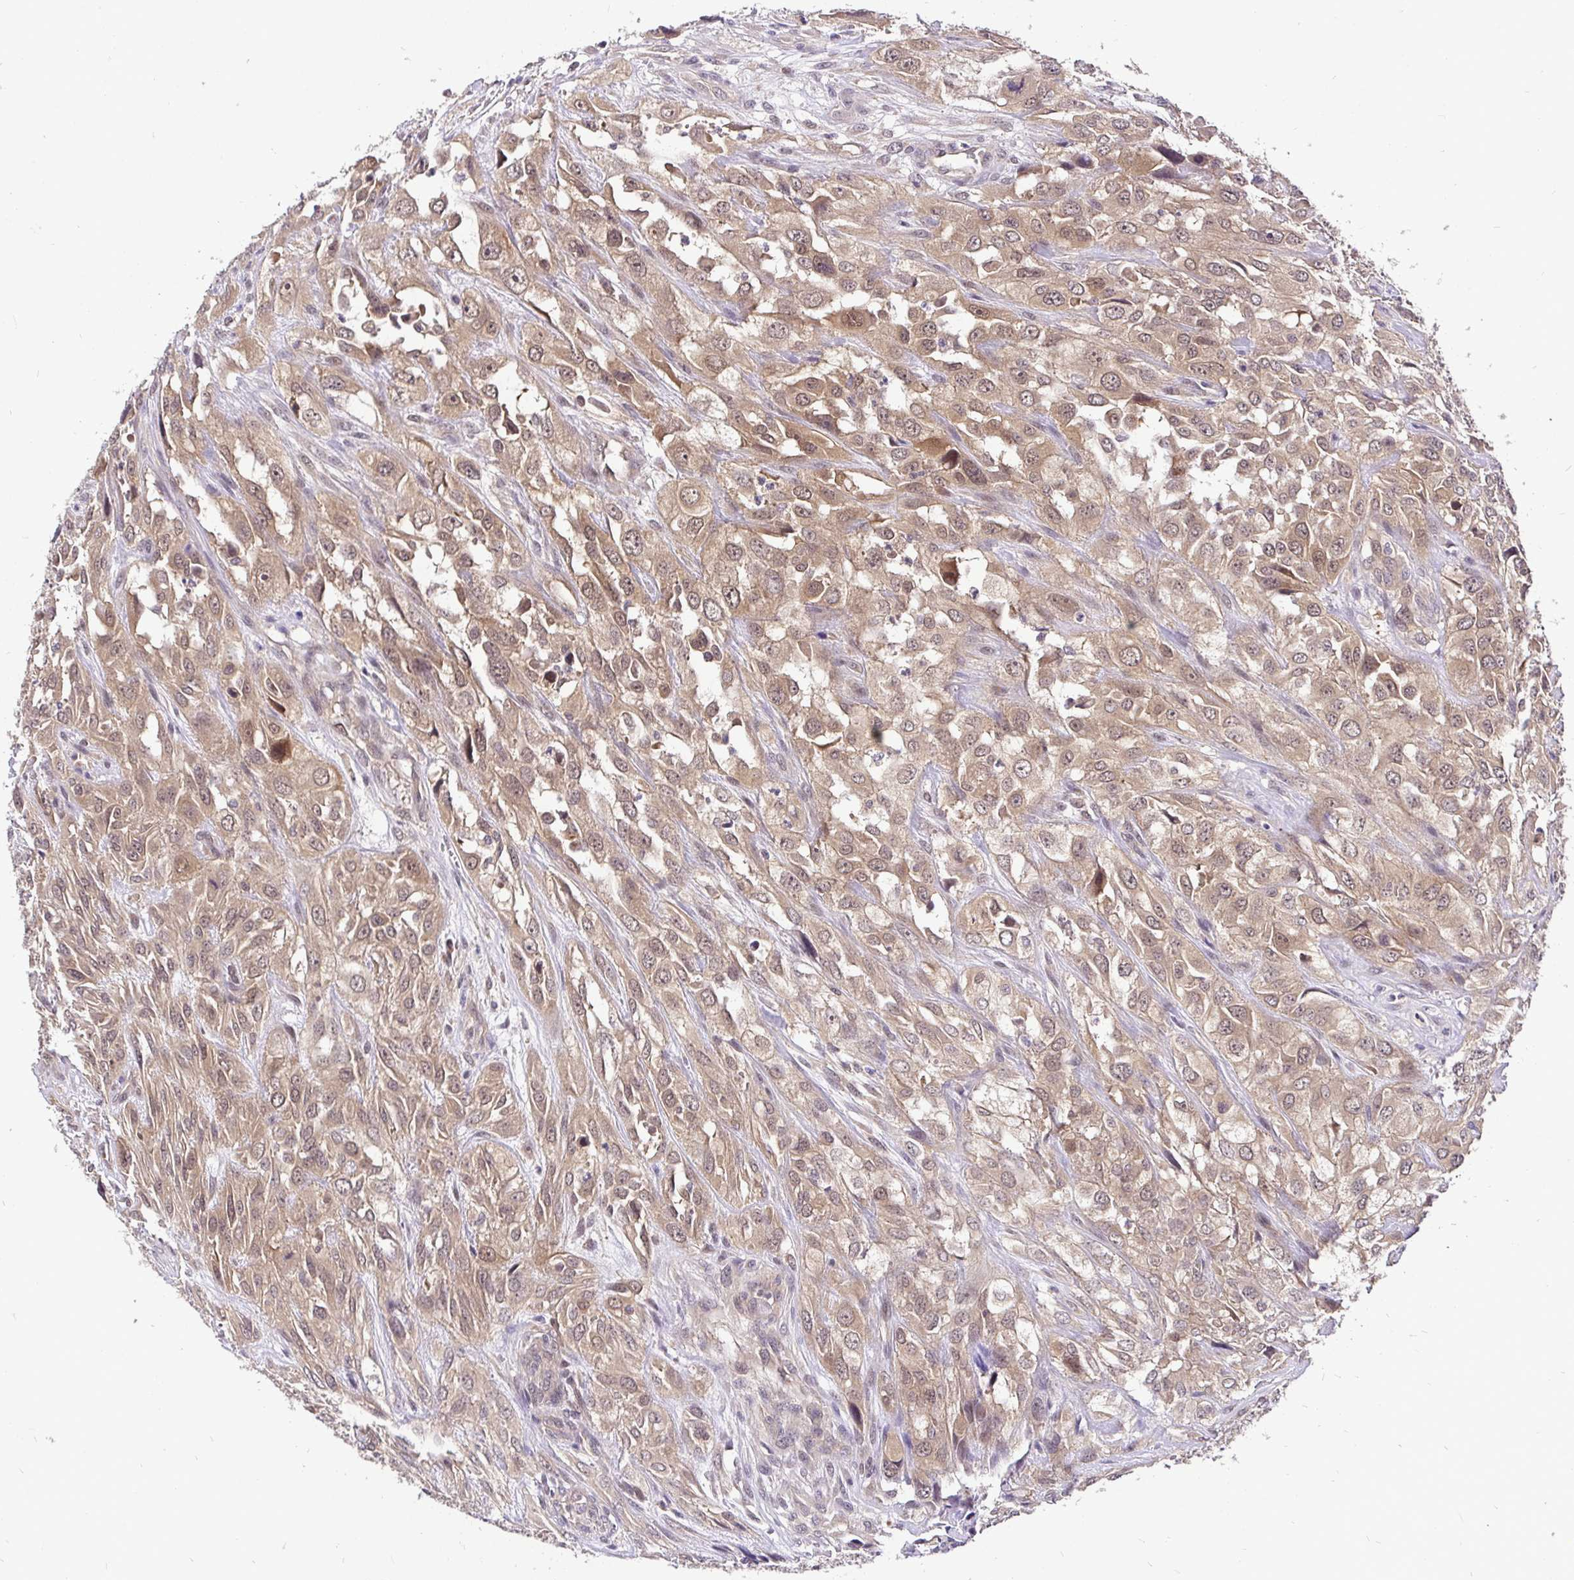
{"staining": {"intensity": "weak", "quantity": ">75%", "location": "cytoplasmic/membranous,nuclear"}, "tissue": "urothelial cancer", "cell_type": "Tumor cells", "image_type": "cancer", "snomed": [{"axis": "morphology", "description": "Urothelial carcinoma, High grade"}, {"axis": "topography", "description": "Urinary bladder"}], "caption": "Protein staining demonstrates weak cytoplasmic/membranous and nuclear staining in about >75% of tumor cells in urothelial cancer. (DAB = brown stain, brightfield microscopy at high magnification).", "gene": "UBE2M", "patient": {"sex": "male", "age": 67}}